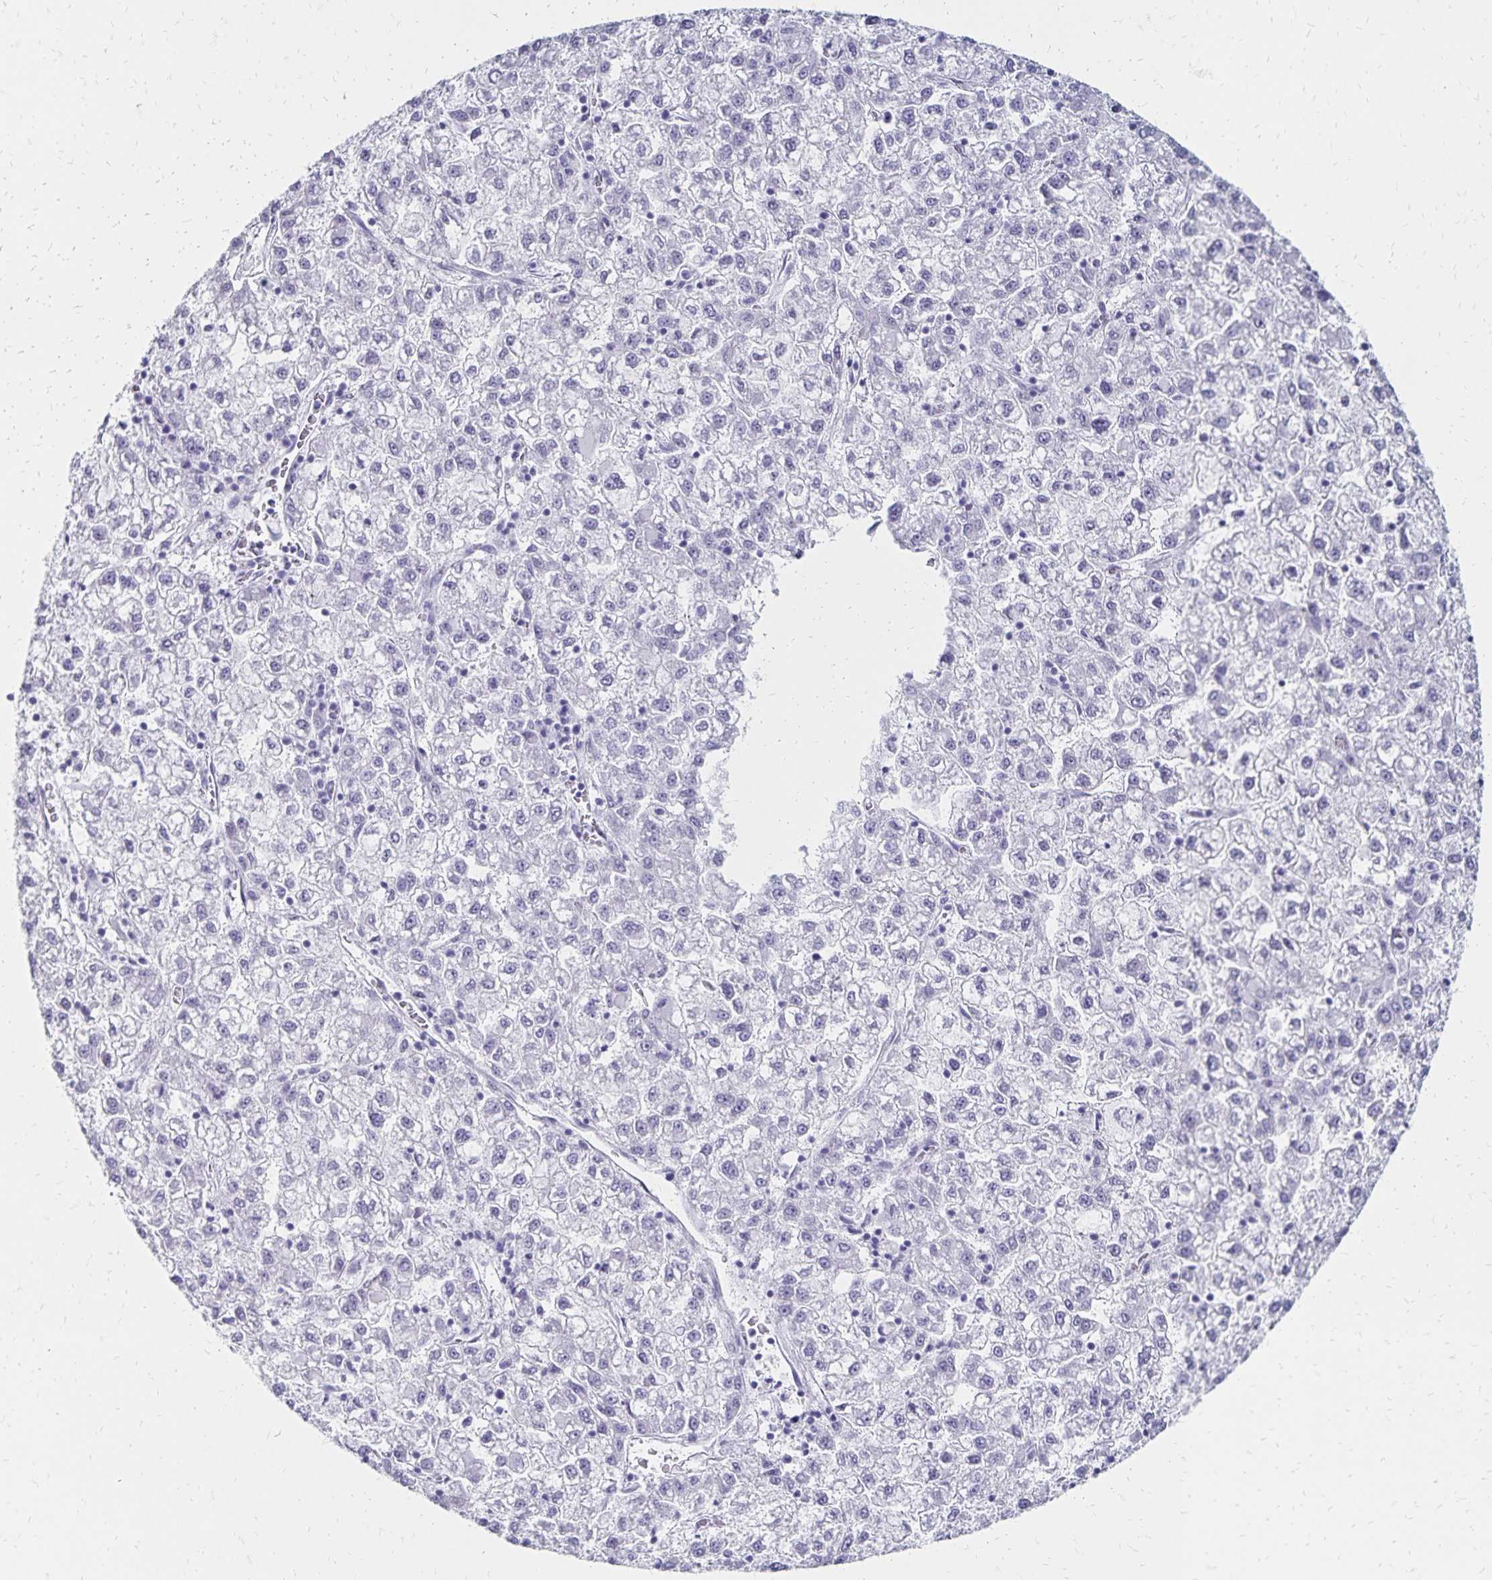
{"staining": {"intensity": "negative", "quantity": "none", "location": "none"}, "tissue": "liver cancer", "cell_type": "Tumor cells", "image_type": "cancer", "snomed": [{"axis": "morphology", "description": "Carcinoma, Hepatocellular, NOS"}, {"axis": "topography", "description": "Liver"}], "caption": "This is a image of IHC staining of liver hepatocellular carcinoma, which shows no staining in tumor cells. The staining was performed using DAB (3,3'-diaminobenzidine) to visualize the protein expression in brown, while the nuclei were stained in blue with hematoxylin (Magnification: 20x).", "gene": "GIP", "patient": {"sex": "male", "age": 40}}